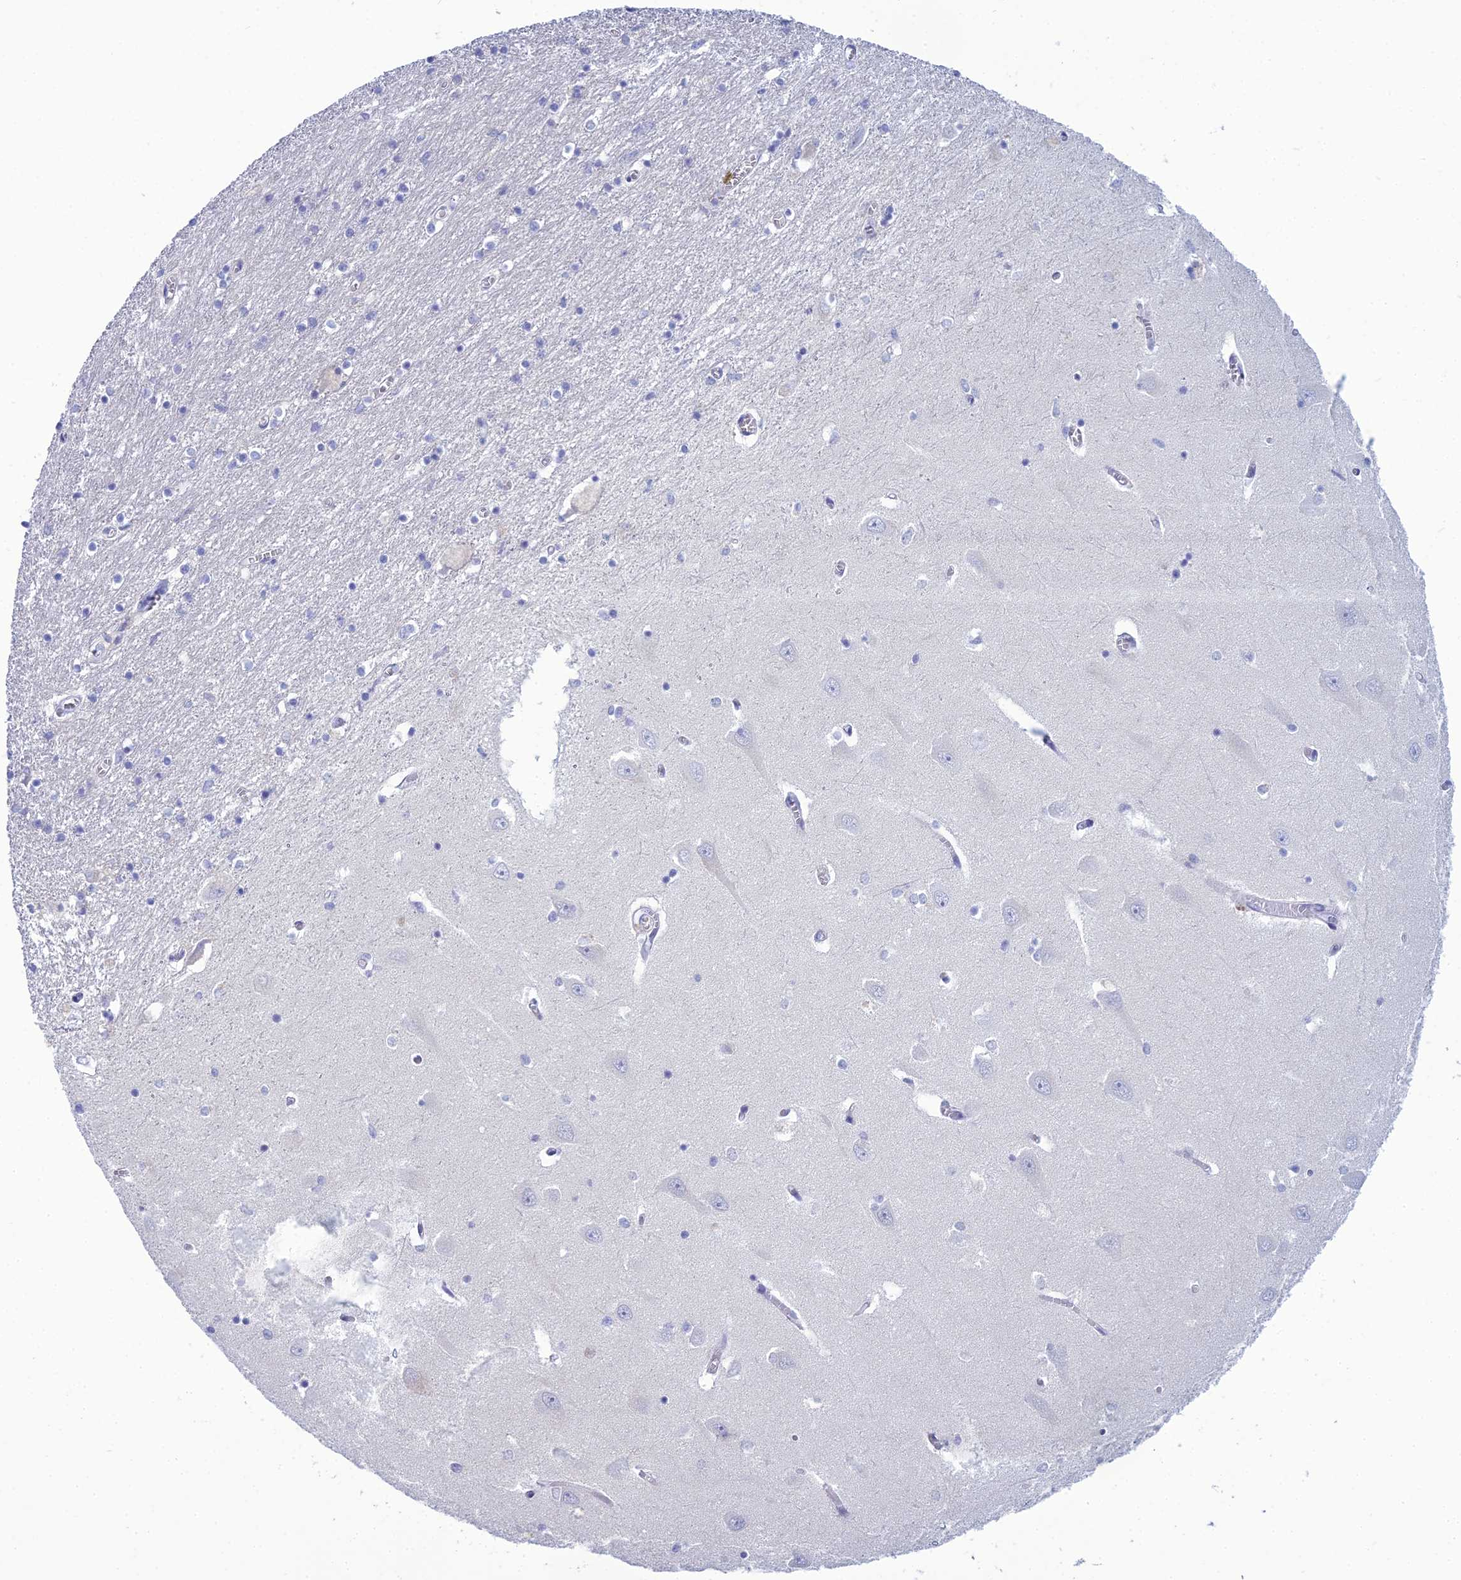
{"staining": {"intensity": "negative", "quantity": "none", "location": "none"}, "tissue": "hippocampus", "cell_type": "Glial cells", "image_type": "normal", "snomed": [{"axis": "morphology", "description": "Normal tissue, NOS"}, {"axis": "topography", "description": "Hippocampus"}], "caption": "Human hippocampus stained for a protein using immunohistochemistry (IHC) demonstrates no positivity in glial cells.", "gene": "MUC13", "patient": {"sex": "male", "age": 70}}